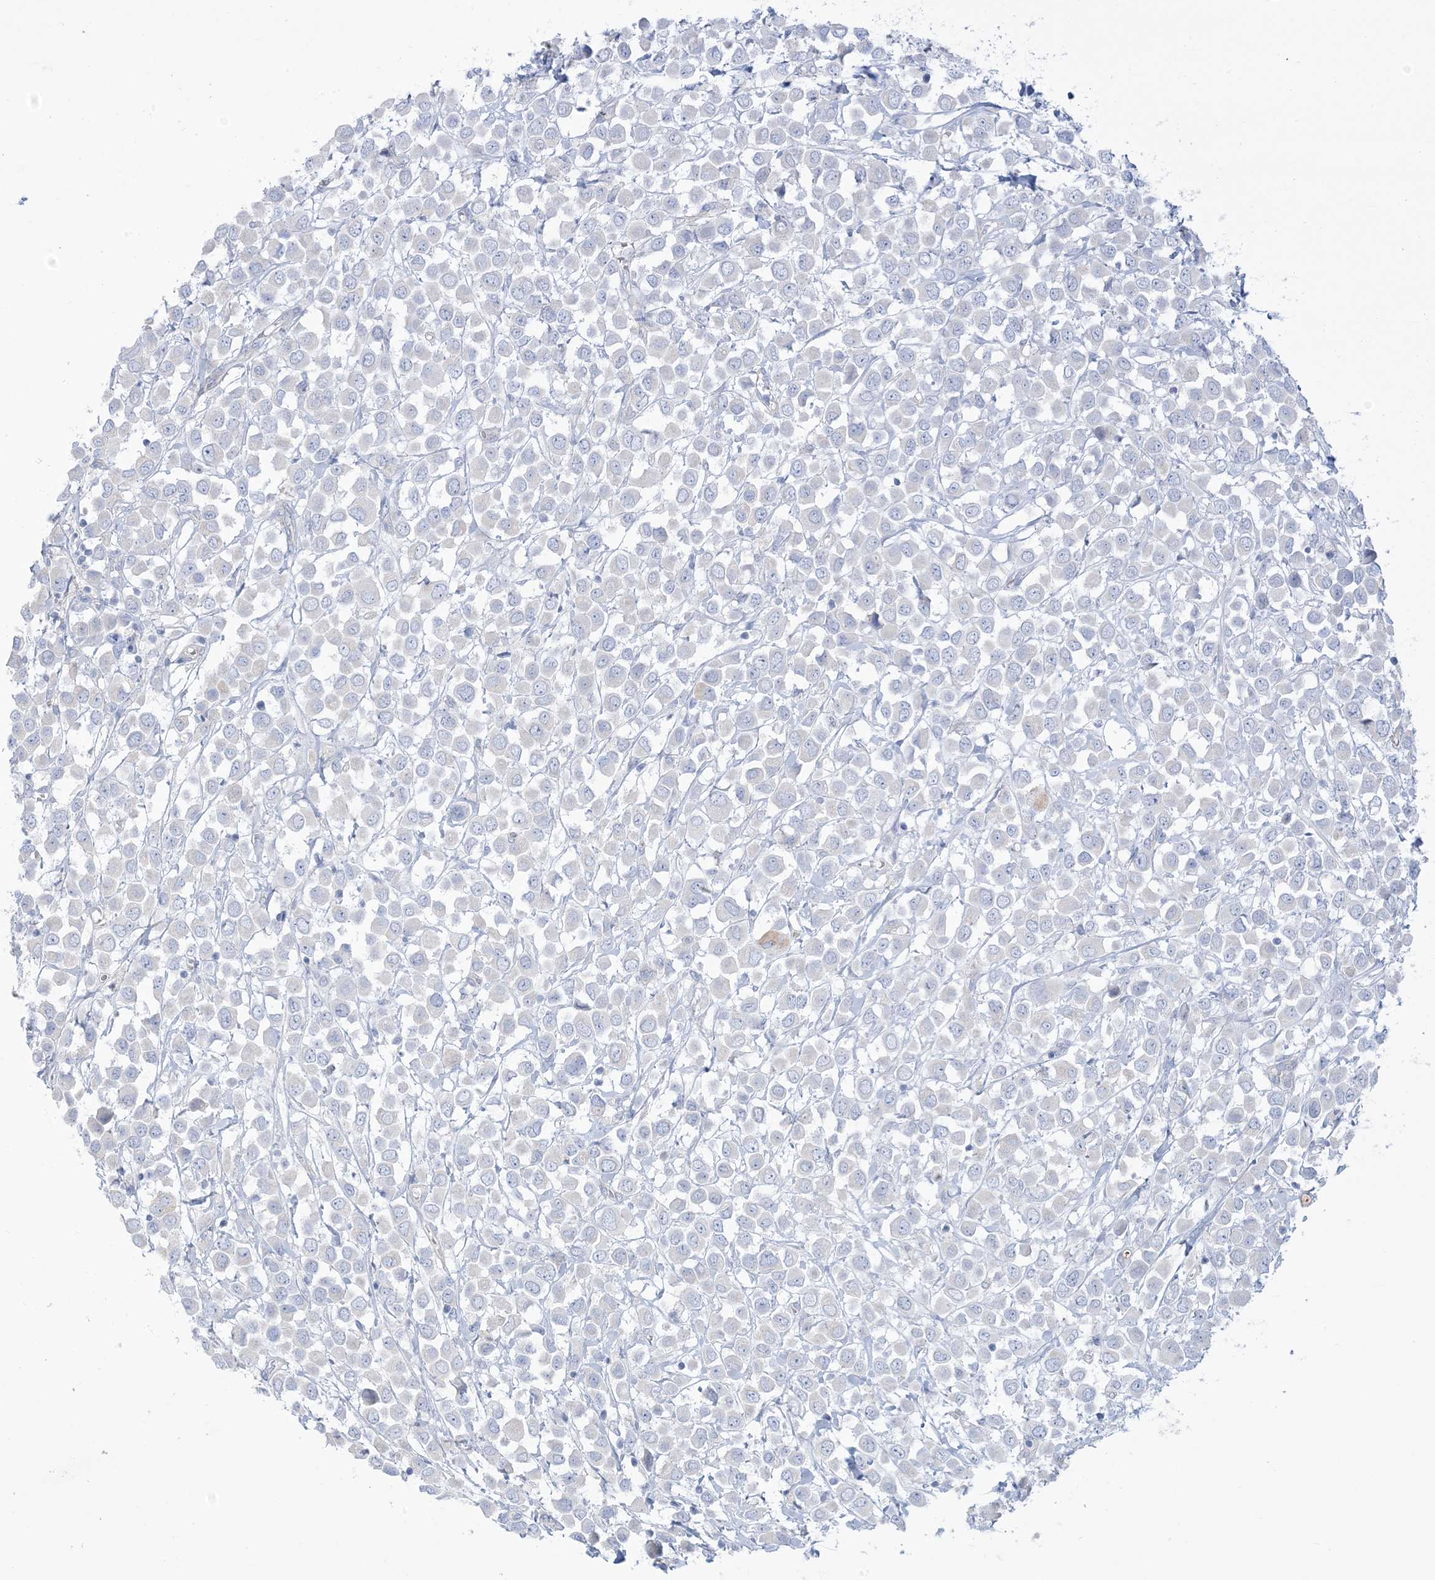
{"staining": {"intensity": "negative", "quantity": "none", "location": "none"}, "tissue": "breast cancer", "cell_type": "Tumor cells", "image_type": "cancer", "snomed": [{"axis": "morphology", "description": "Duct carcinoma"}, {"axis": "topography", "description": "Breast"}], "caption": "An image of human breast intraductal carcinoma is negative for staining in tumor cells. (DAB IHC, high magnification).", "gene": "MTHFD2L", "patient": {"sex": "female", "age": 61}}